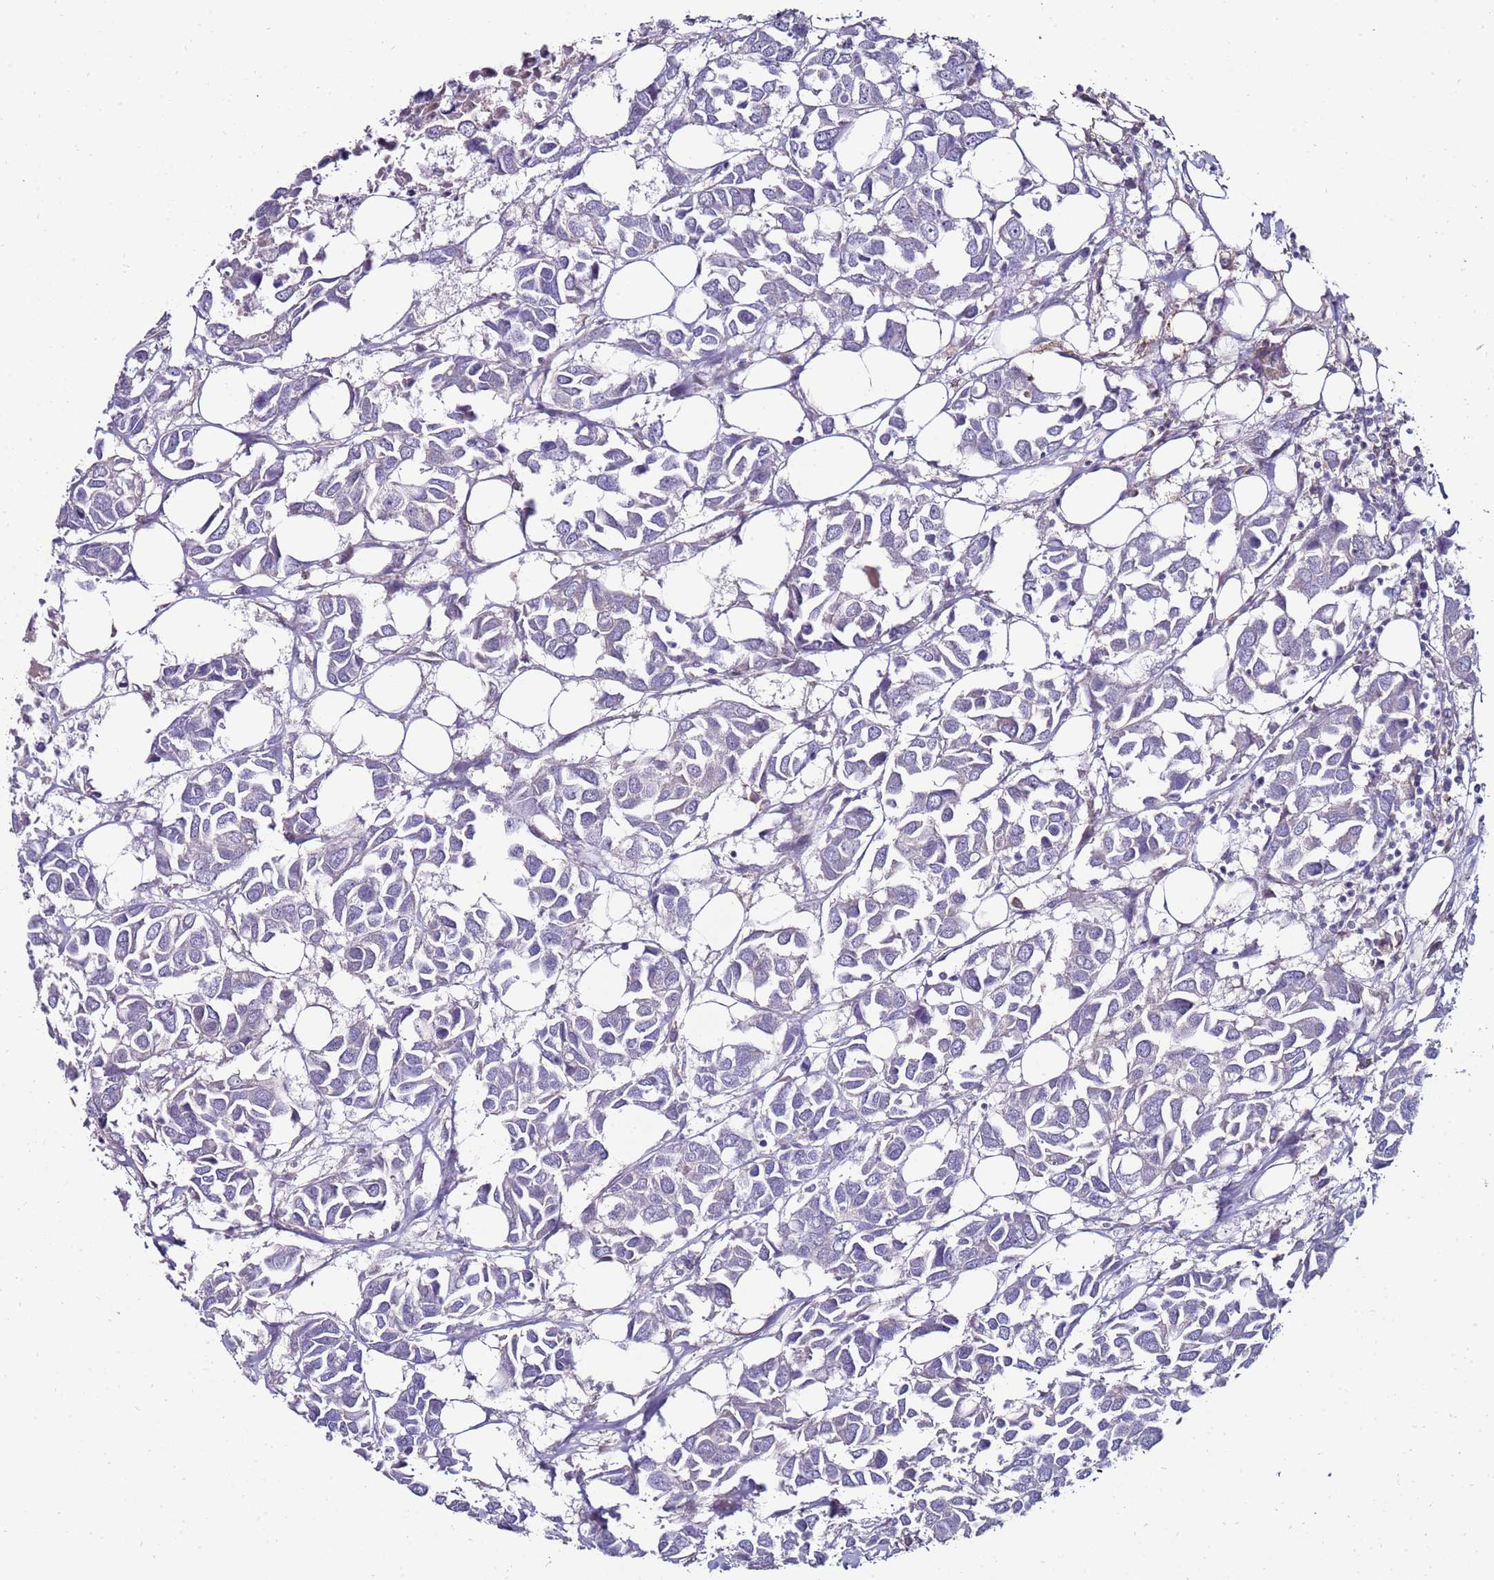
{"staining": {"intensity": "negative", "quantity": "none", "location": "none"}, "tissue": "breast cancer", "cell_type": "Tumor cells", "image_type": "cancer", "snomed": [{"axis": "morphology", "description": "Duct carcinoma"}, {"axis": "topography", "description": "Breast"}], "caption": "Human breast cancer (intraductal carcinoma) stained for a protein using immunohistochemistry demonstrates no positivity in tumor cells.", "gene": "GPN3", "patient": {"sex": "female", "age": 83}}